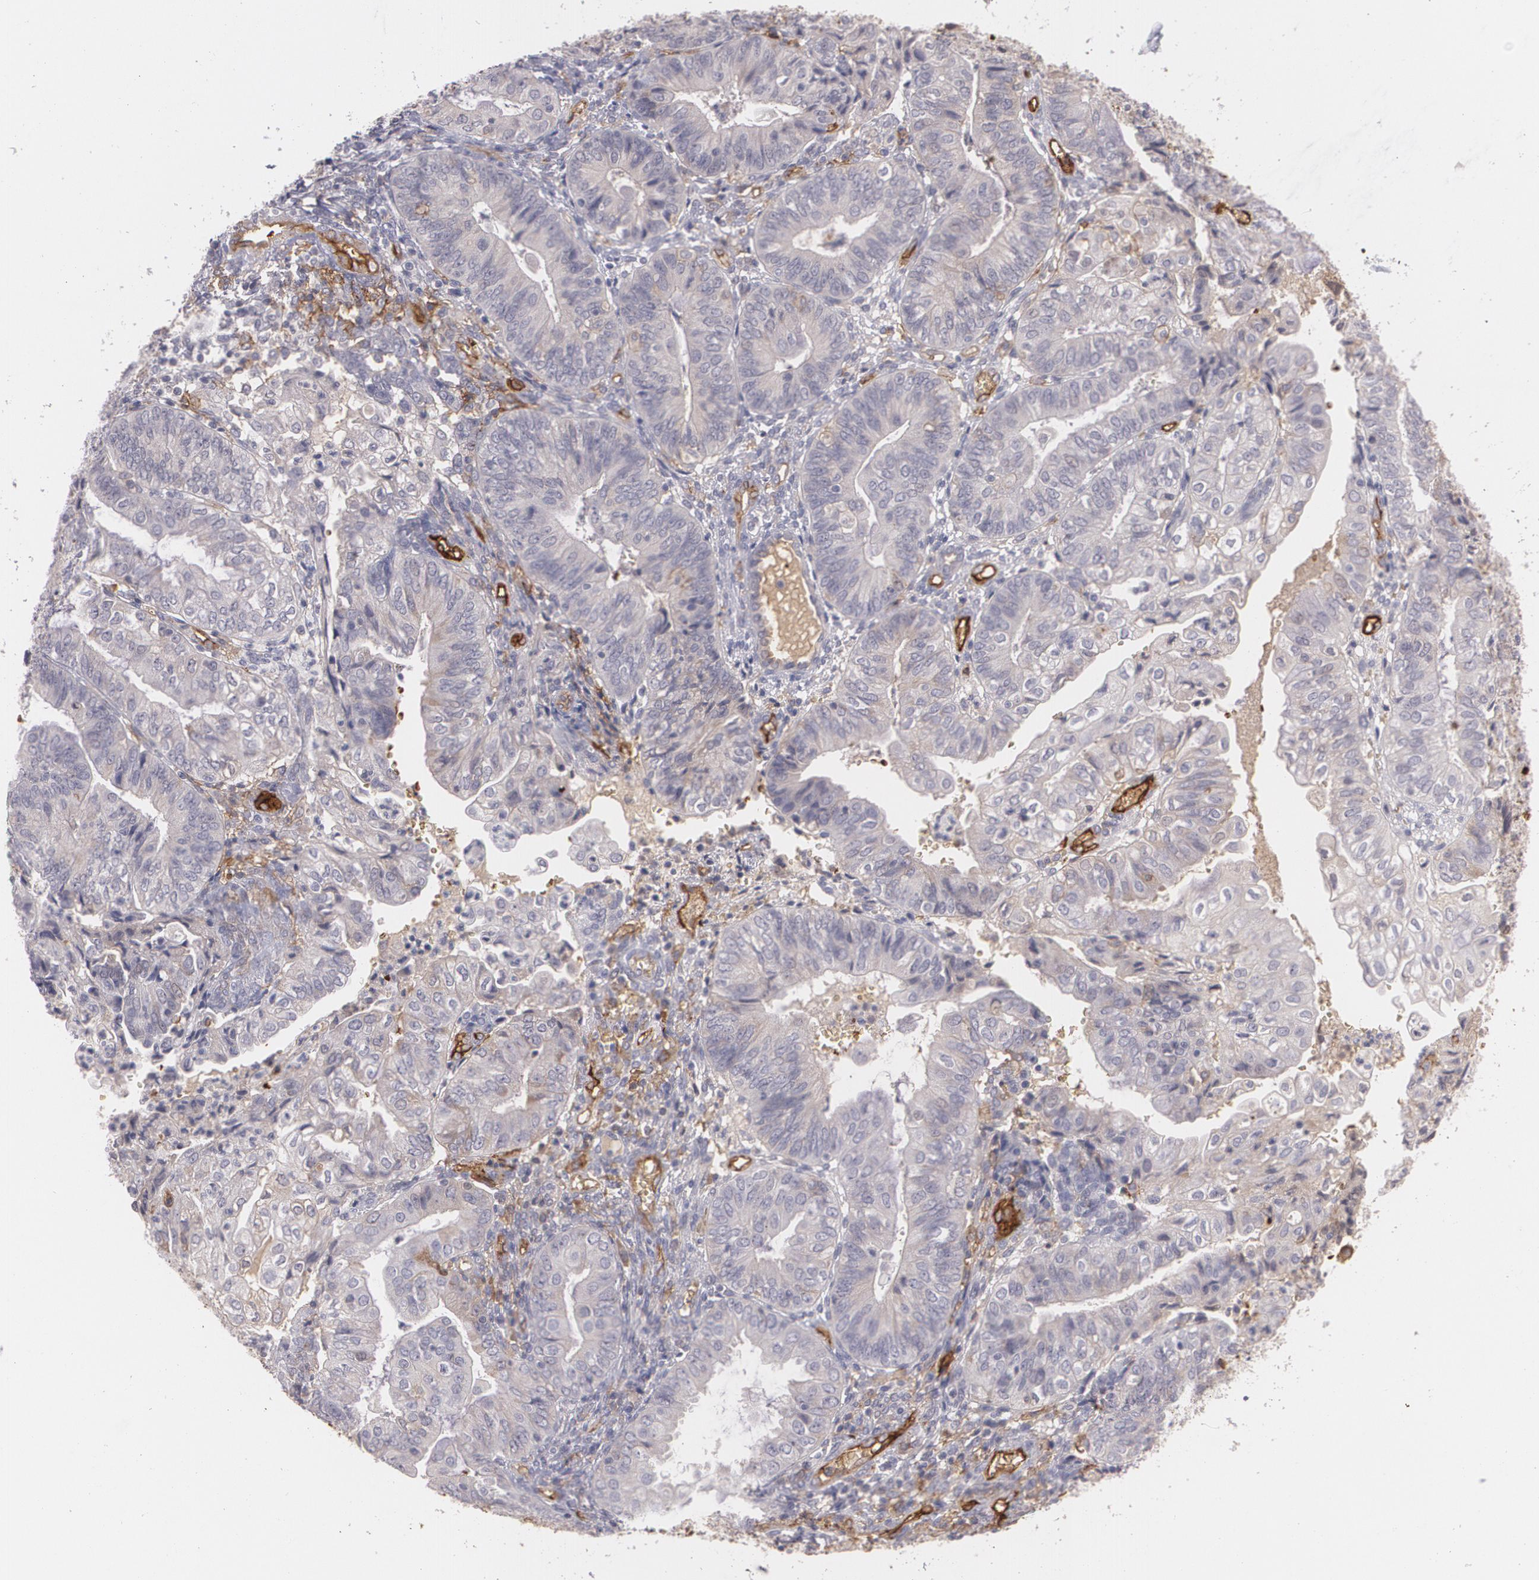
{"staining": {"intensity": "negative", "quantity": "none", "location": "none"}, "tissue": "endometrial cancer", "cell_type": "Tumor cells", "image_type": "cancer", "snomed": [{"axis": "morphology", "description": "Adenocarcinoma, NOS"}, {"axis": "topography", "description": "Endometrium"}], "caption": "DAB immunohistochemical staining of endometrial cancer exhibits no significant staining in tumor cells.", "gene": "ACE", "patient": {"sex": "female", "age": 55}}